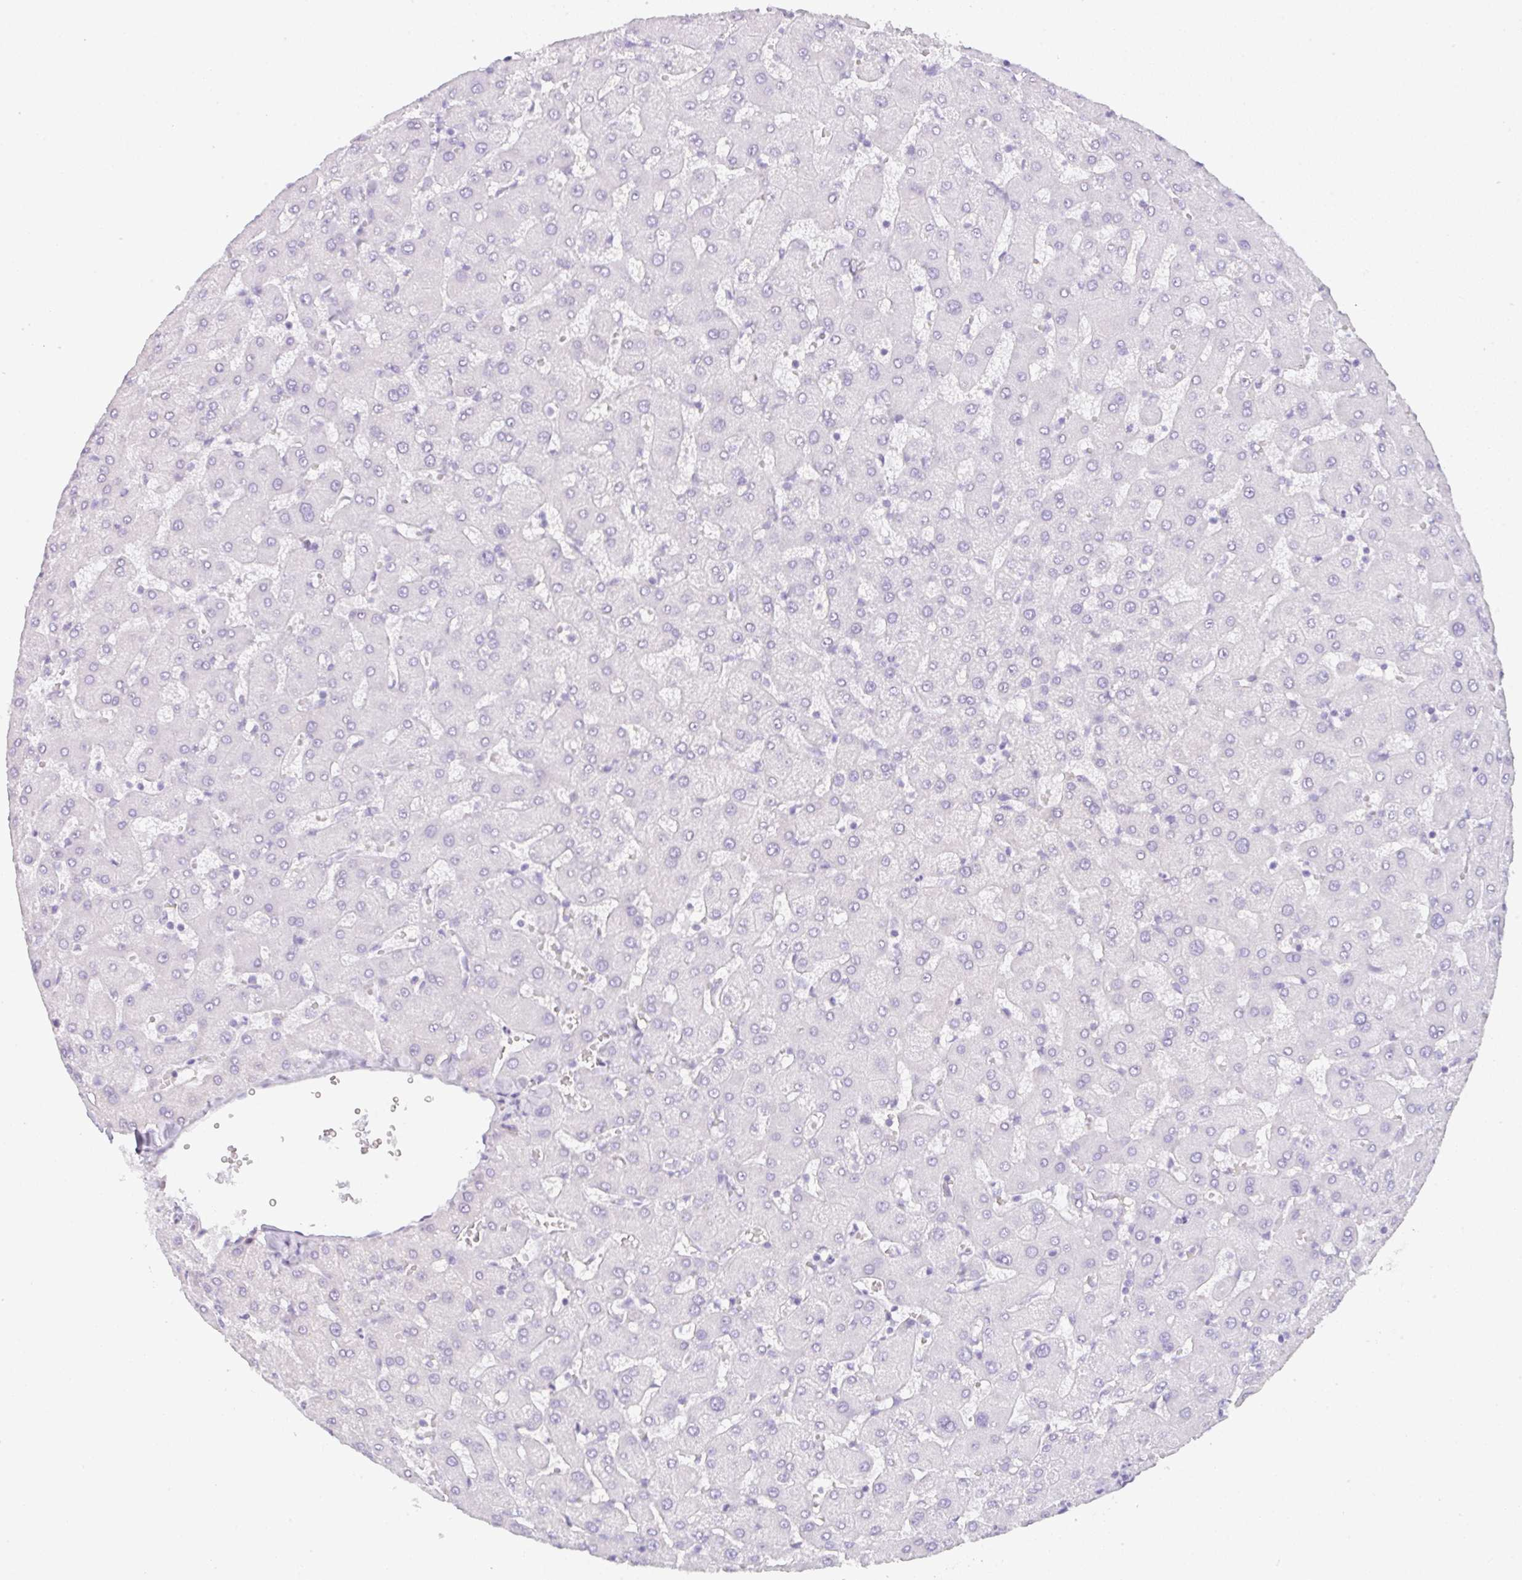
{"staining": {"intensity": "negative", "quantity": "none", "location": "none"}, "tissue": "liver", "cell_type": "Cholangiocytes", "image_type": "normal", "snomed": [{"axis": "morphology", "description": "Normal tissue, NOS"}, {"axis": "topography", "description": "Liver"}], "caption": "Histopathology image shows no significant protein staining in cholangiocytes of benign liver. Nuclei are stained in blue.", "gene": "LPAR4", "patient": {"sex": "female", "age": 63}}